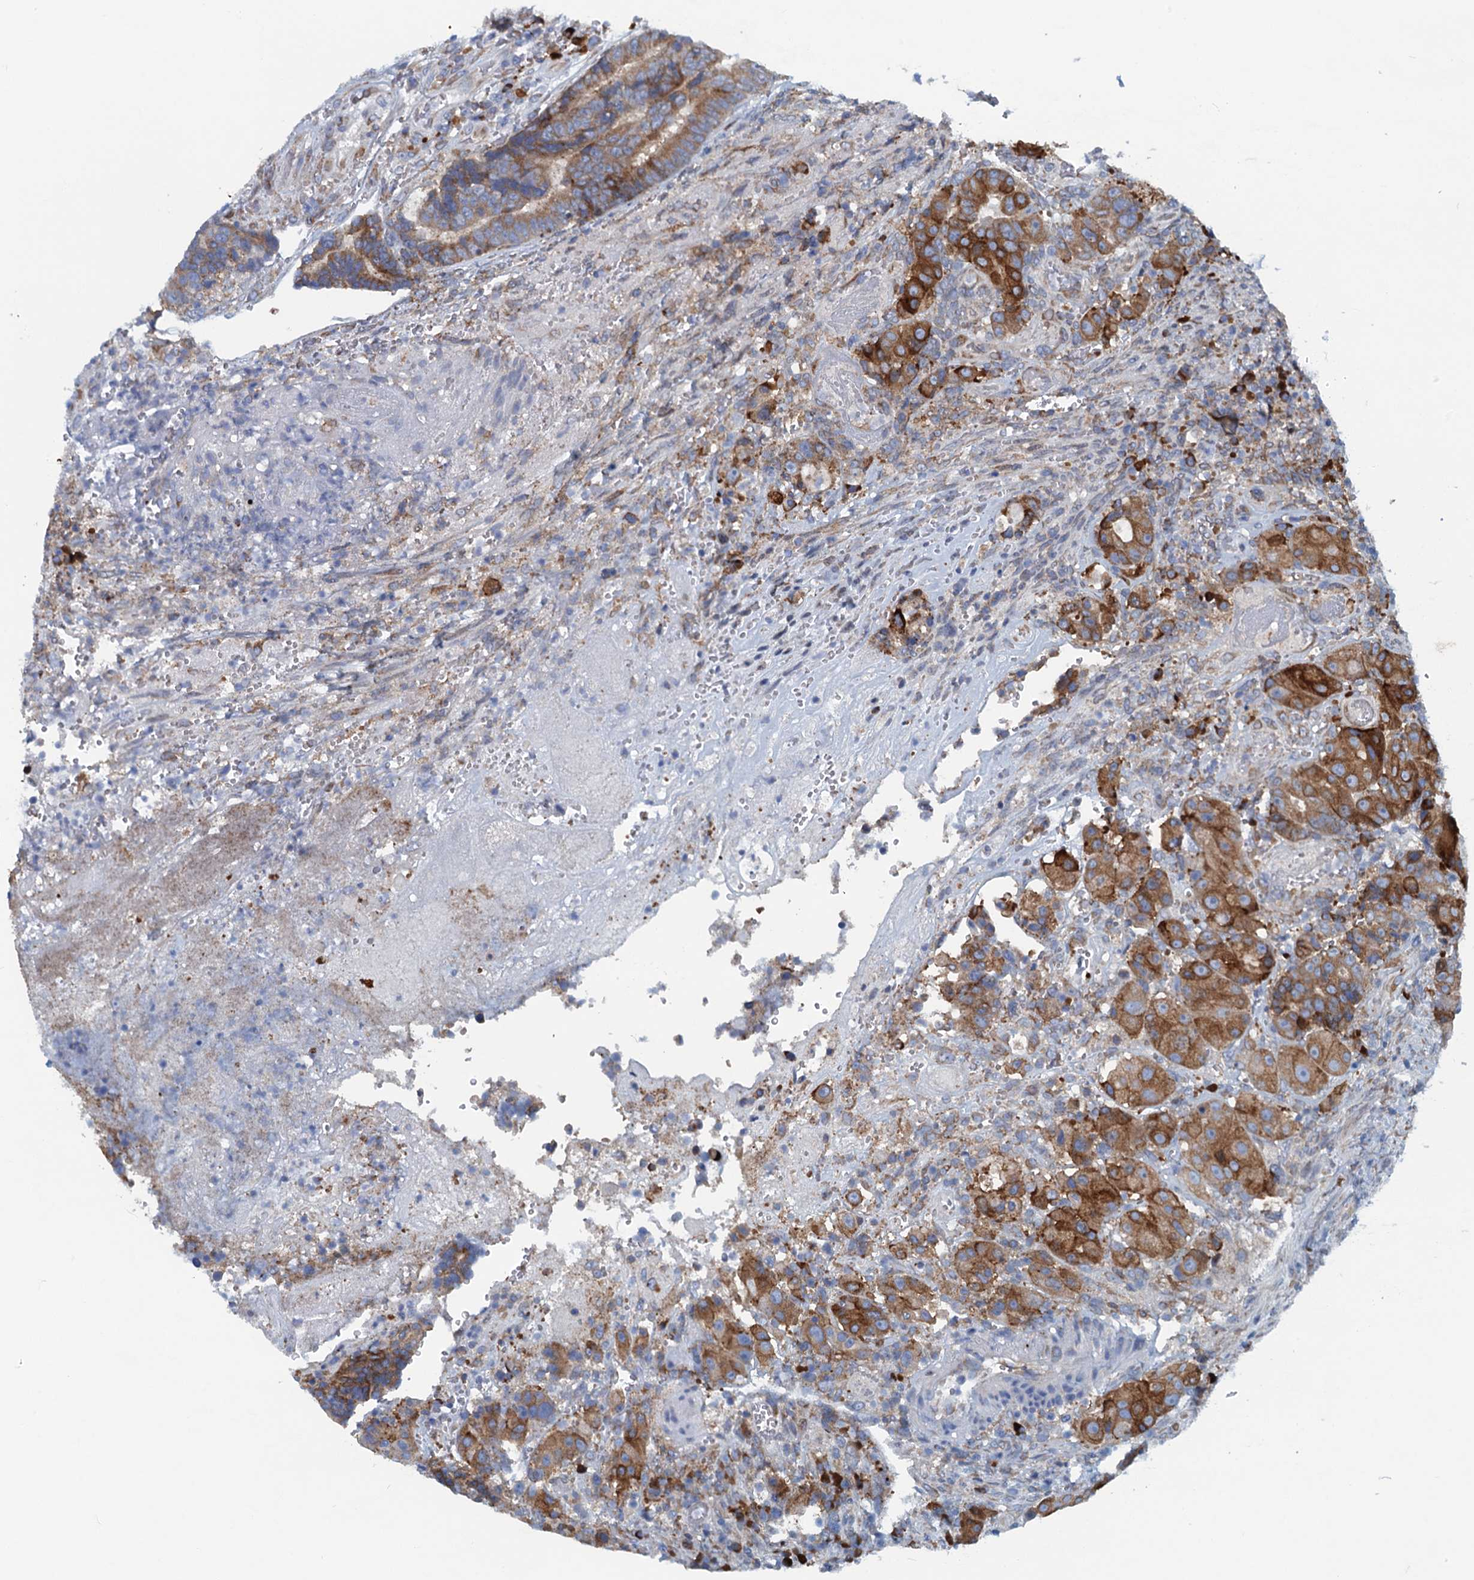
{"staining": {"intensity": "strong", "quantity": "25%-75%", "location": "cytoplasmic/membranous"}, "tissue": "colorectal cancer", "cell_type": "Tumor cells", "image_type": "cancer", "snomed": [{"axis": "morphology", "description": "Adenocarcinoma, NOS"}, {"axis": "topography", "description": "Rectum"}], "caption": "Immunohistochemical staining of adenocarcinoma (colorectal) exhibits strong cytoplasmic/membranous protein staining in approximately 25%-75% of tumor cells.", "gene": "MYDGF", "patient": {"sex": "male", "age": 69}}